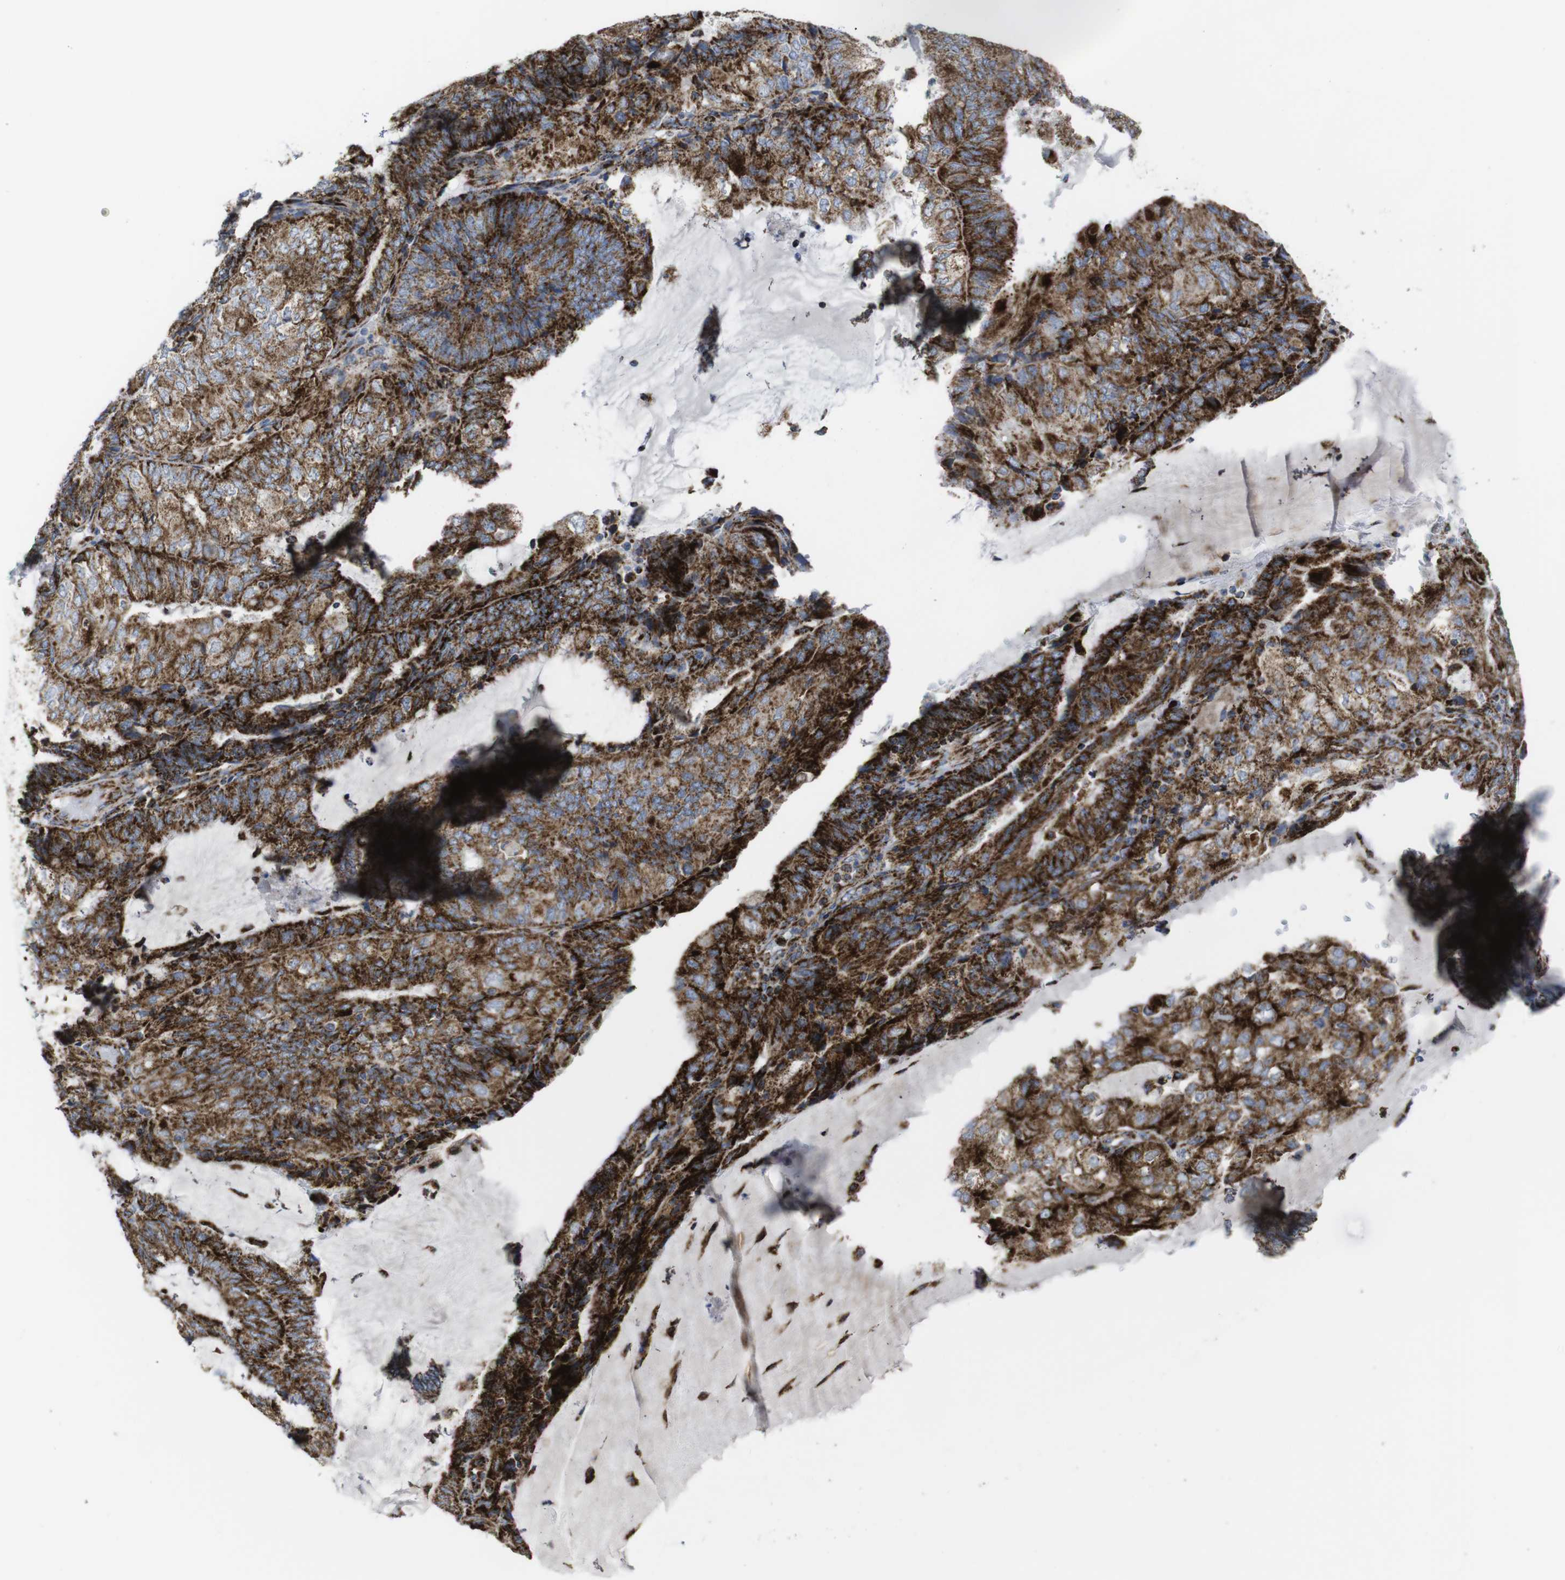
{"staining": {"intensity": "strong", "quantity": ">75%", "location": "cytoplasmic/membranous"}, "tissue": "endometrial cancer", "cell_type": "Tumor cells", "image_type": "cancer", "snomed": [{"axis": "morphology", "description": "Adenocarcinoma, NOS"}, {"axis": "topography", "description": "Endometrium"}], "caption": "Tumor cells reveal high levels of strong cytoplasmic/membranous staining in about >75% of cells in endometrial adenocarcinoma.", "gene": "TMEM192", "patient": {"sex": "female", "age": 81}}